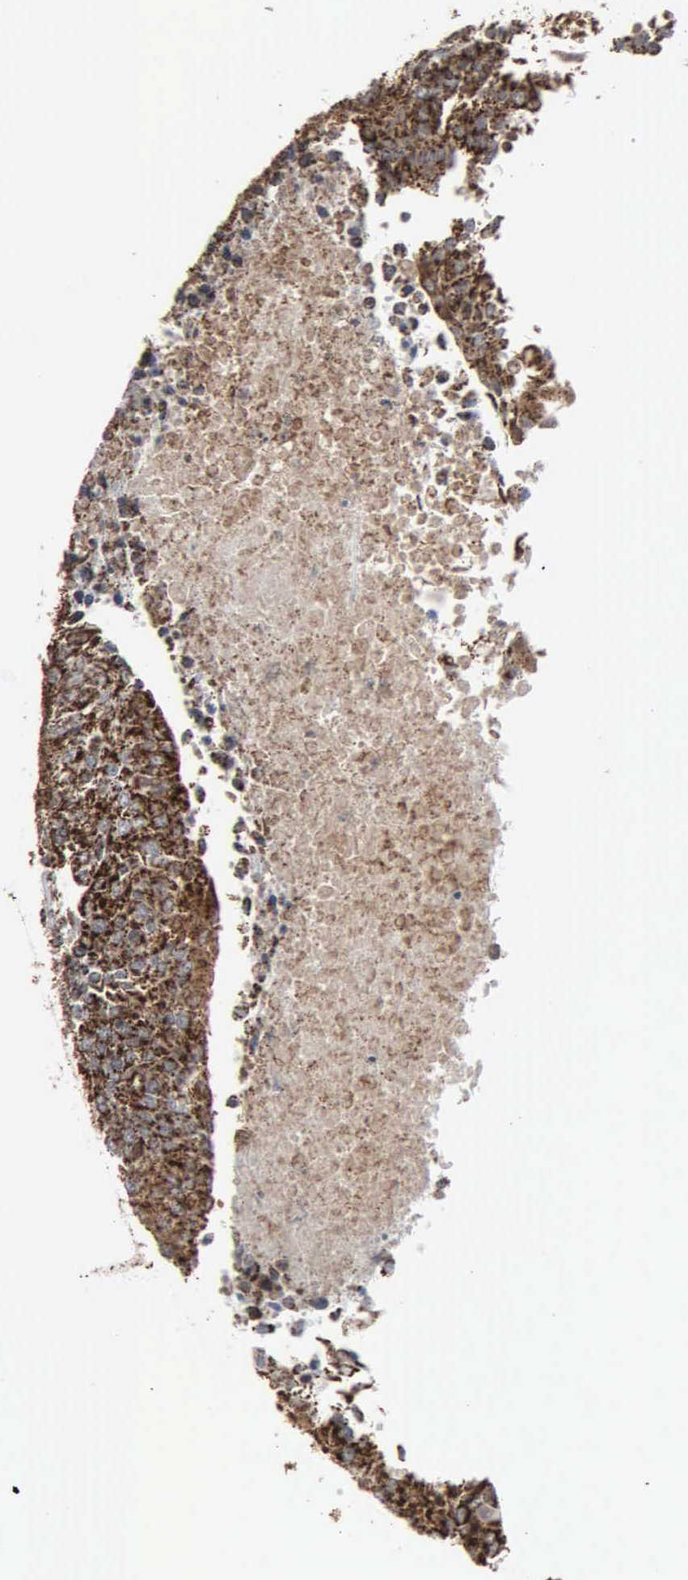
{"staining": {"intensity": "strong", "quantity": ">75%", "location": "cytoplasmic/membranous"}, "tissue": "urothelial cancer", "cell_type": "Tumor cells", "image_type": "cancer", "snomed": [{"axis": "morphology", "description": "Urothelial carcinoma, High grade"}, {"axis": "topography", "description": "Urinary bladder"}], "caption": "Urothelial carcinoma (high-grade) was stained to show a protein in brown. There is high levels of strong cytoplasmic/membranous staining in approximately >75% of tumor cells.", "gene": "HSPA9", "patient": {"sex": "female", "age": 85}}